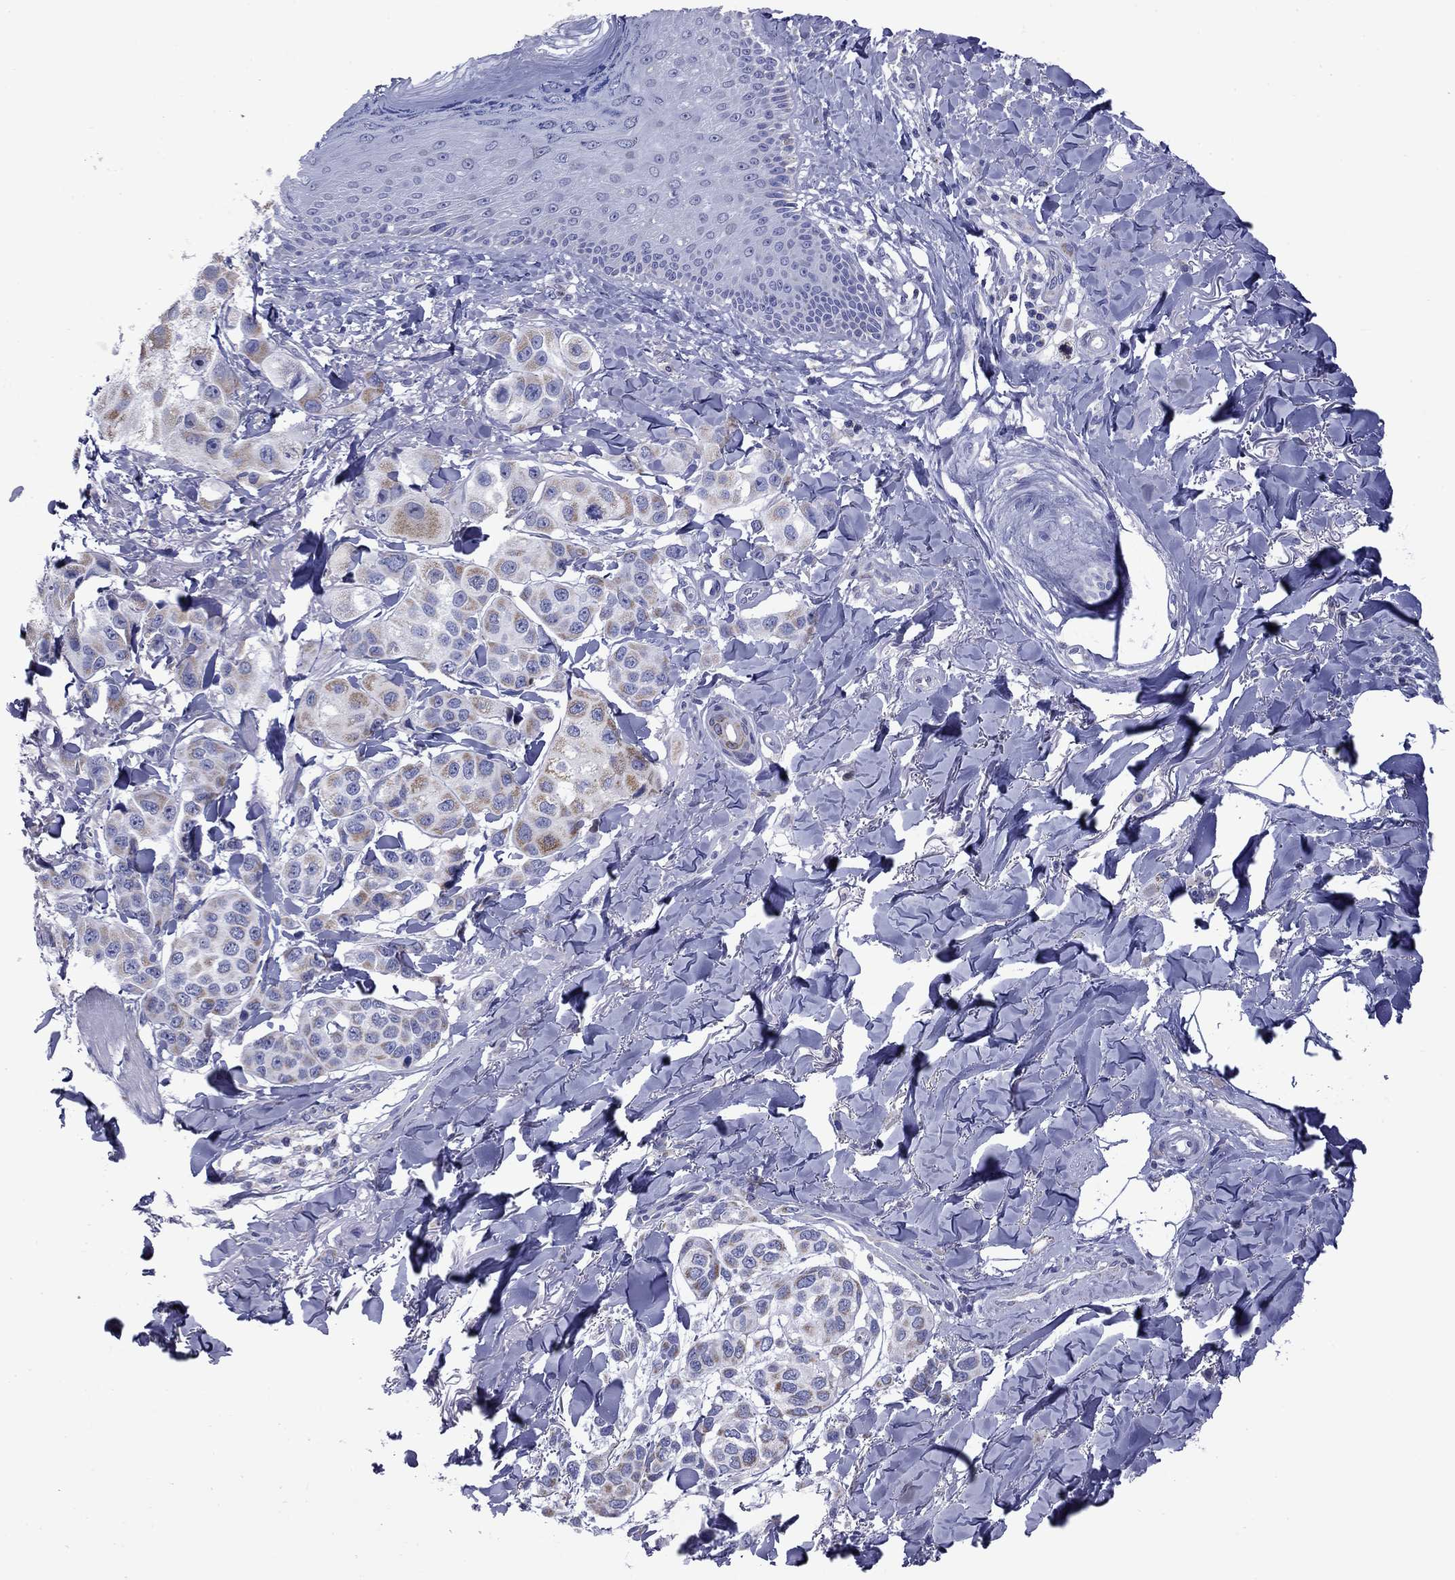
{"staining": {"intensity": "moderate", "quantity": "<25%", "location": "cytoplasmic/membranous"}, "tissue": "melanoma", "cell_type": "Tumor cells", "image_type": "cancer", "snomed": [{"axis": "morphology", "description": "Malignant melanoma, NOS"}, {"axis": "topography", "description": "Skin"}], "caption": "Human malignant melanoma stained for a protein (brown) reveals moderate cytoplasmic/membranous positive staining in approximately <25% of tumor cells.", "gene": "ACADSB", "patient": {"sex": "male", "age": 57}}